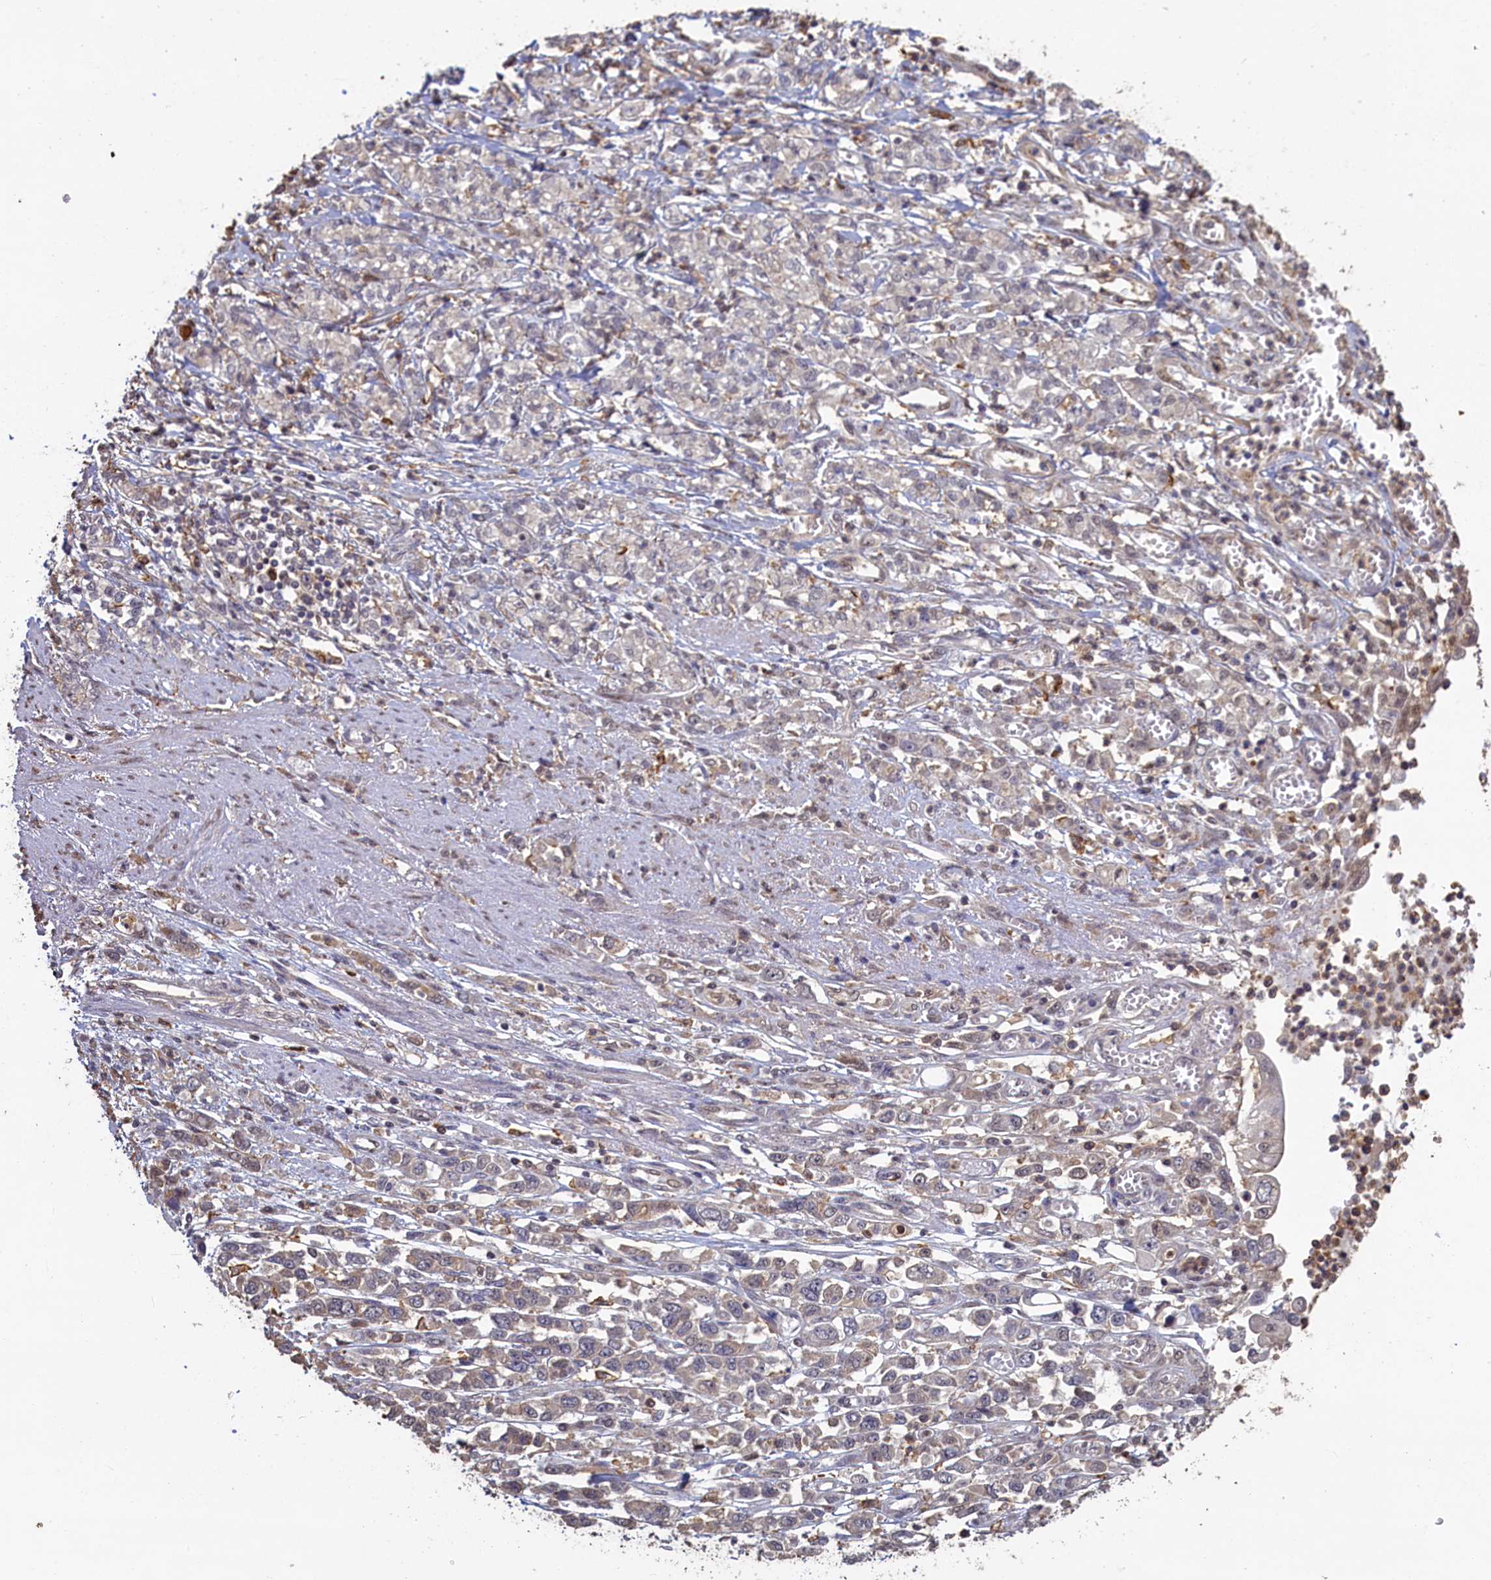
{"staining": {"intensity": "weak", "quantity": "<25%", "location": "cytoplasmic/membranous"}, "tissue": "stomach cancer", "cell_type": "Tumor cells", "image_type": "cancer", "snomed": [{"axis": "morphology", "description": "Adenocarcinoma, NOS"}, {"axis": "topography", "description": "Stomach"}], "caption": "Adenocarcinoma (stomach) was stained to show a protein in brown. There is no significant expression in tumor cells.", "gene": "UCHL3", "patient": {"sex": "female", "age": 76}}